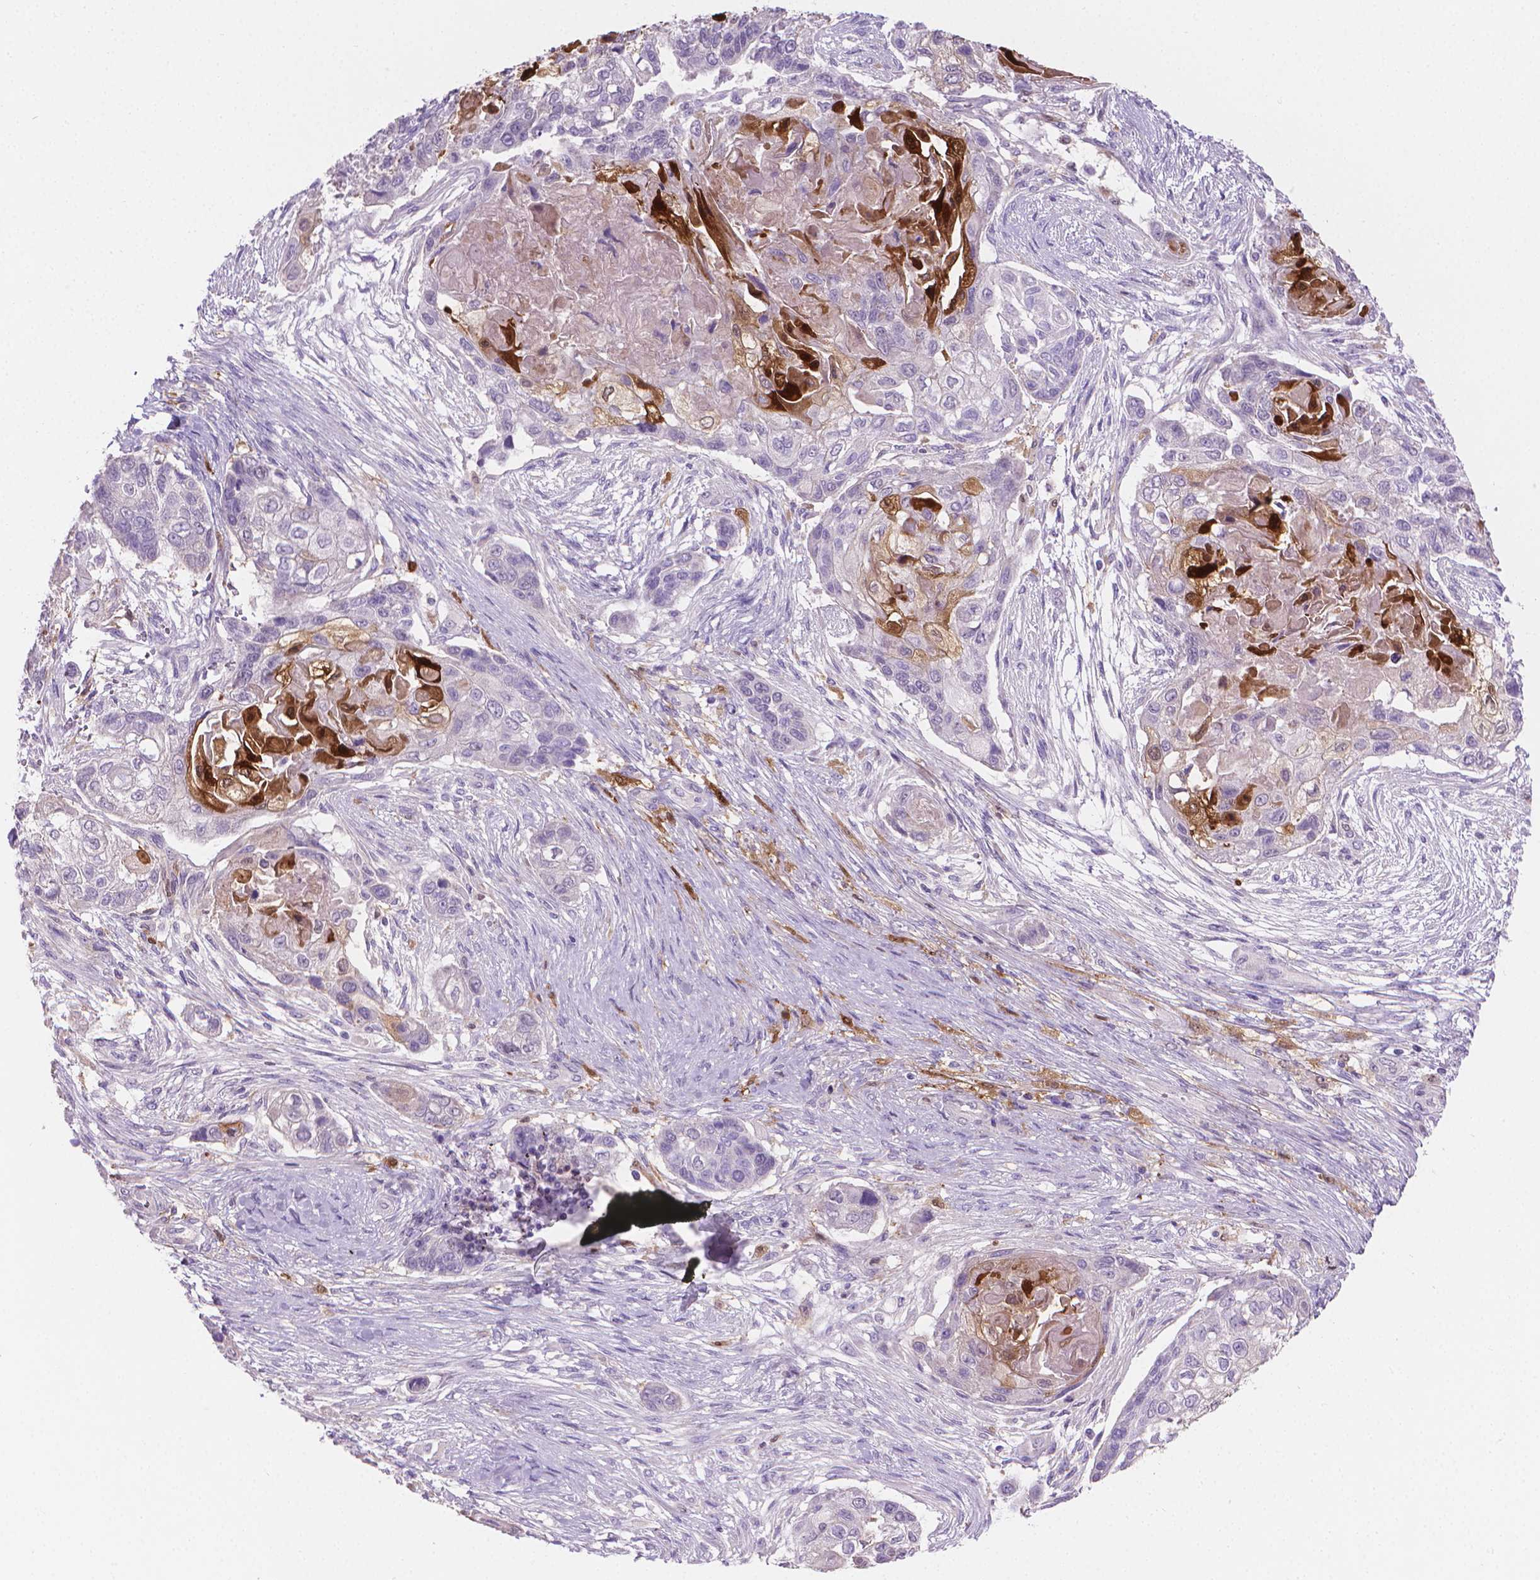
{"staining": {"intensity": "negative", "quantity": "none", "location": "none"}, "tissue": "lung cancer", "cell_type": "Tumor cells", "image_type": "cancer", "snomed": [{"axis": "morphology", "description": "Squamous cell carcinoma, NOS"}, {"axis": "topography", "description": "Lung"}], "caption": "The image shows no staining of tumor cells in lung squamous cell carcinoma.", "gene": "GSDMA", "patient": {"sex": "male", "age": 69}}